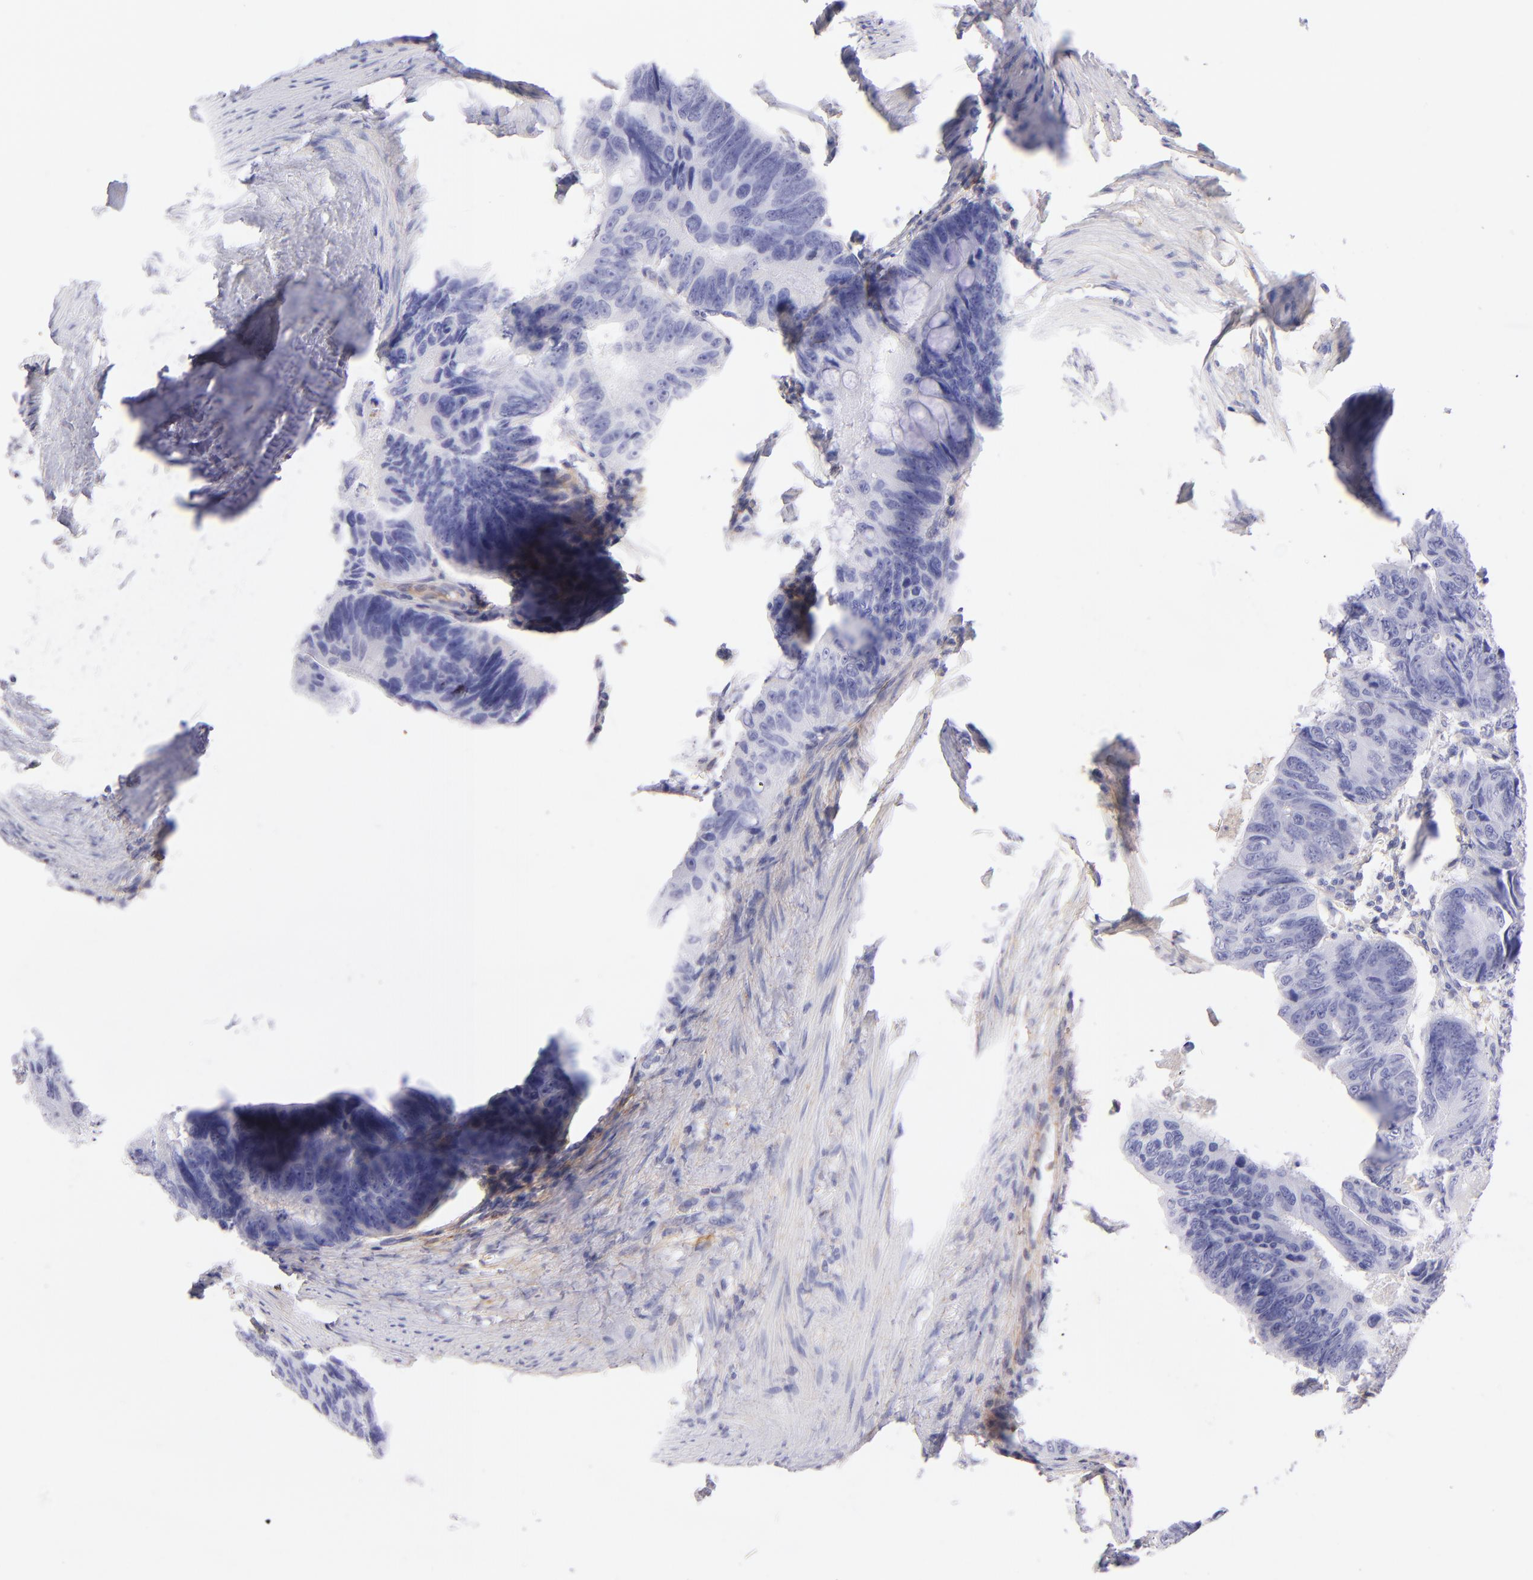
{"staining": {"intensity": "negative", "quantity": "none", "location": "none"}, "tissue": "colorectal cancer", "cell_type": "Tumor cells", "image_type": "cancer", "snomed": [{"axis": "morphology", "description": "Adenocarcinoma, NOS"}, {"axis": "topography", "description": "Colon"}], "caption": "Human colorectal cancer stained for a protein using immunohistochemistry displays no positivity in tumor cells.", "gene": "CD81", "patient": {"sex": "female", "age": 55}}